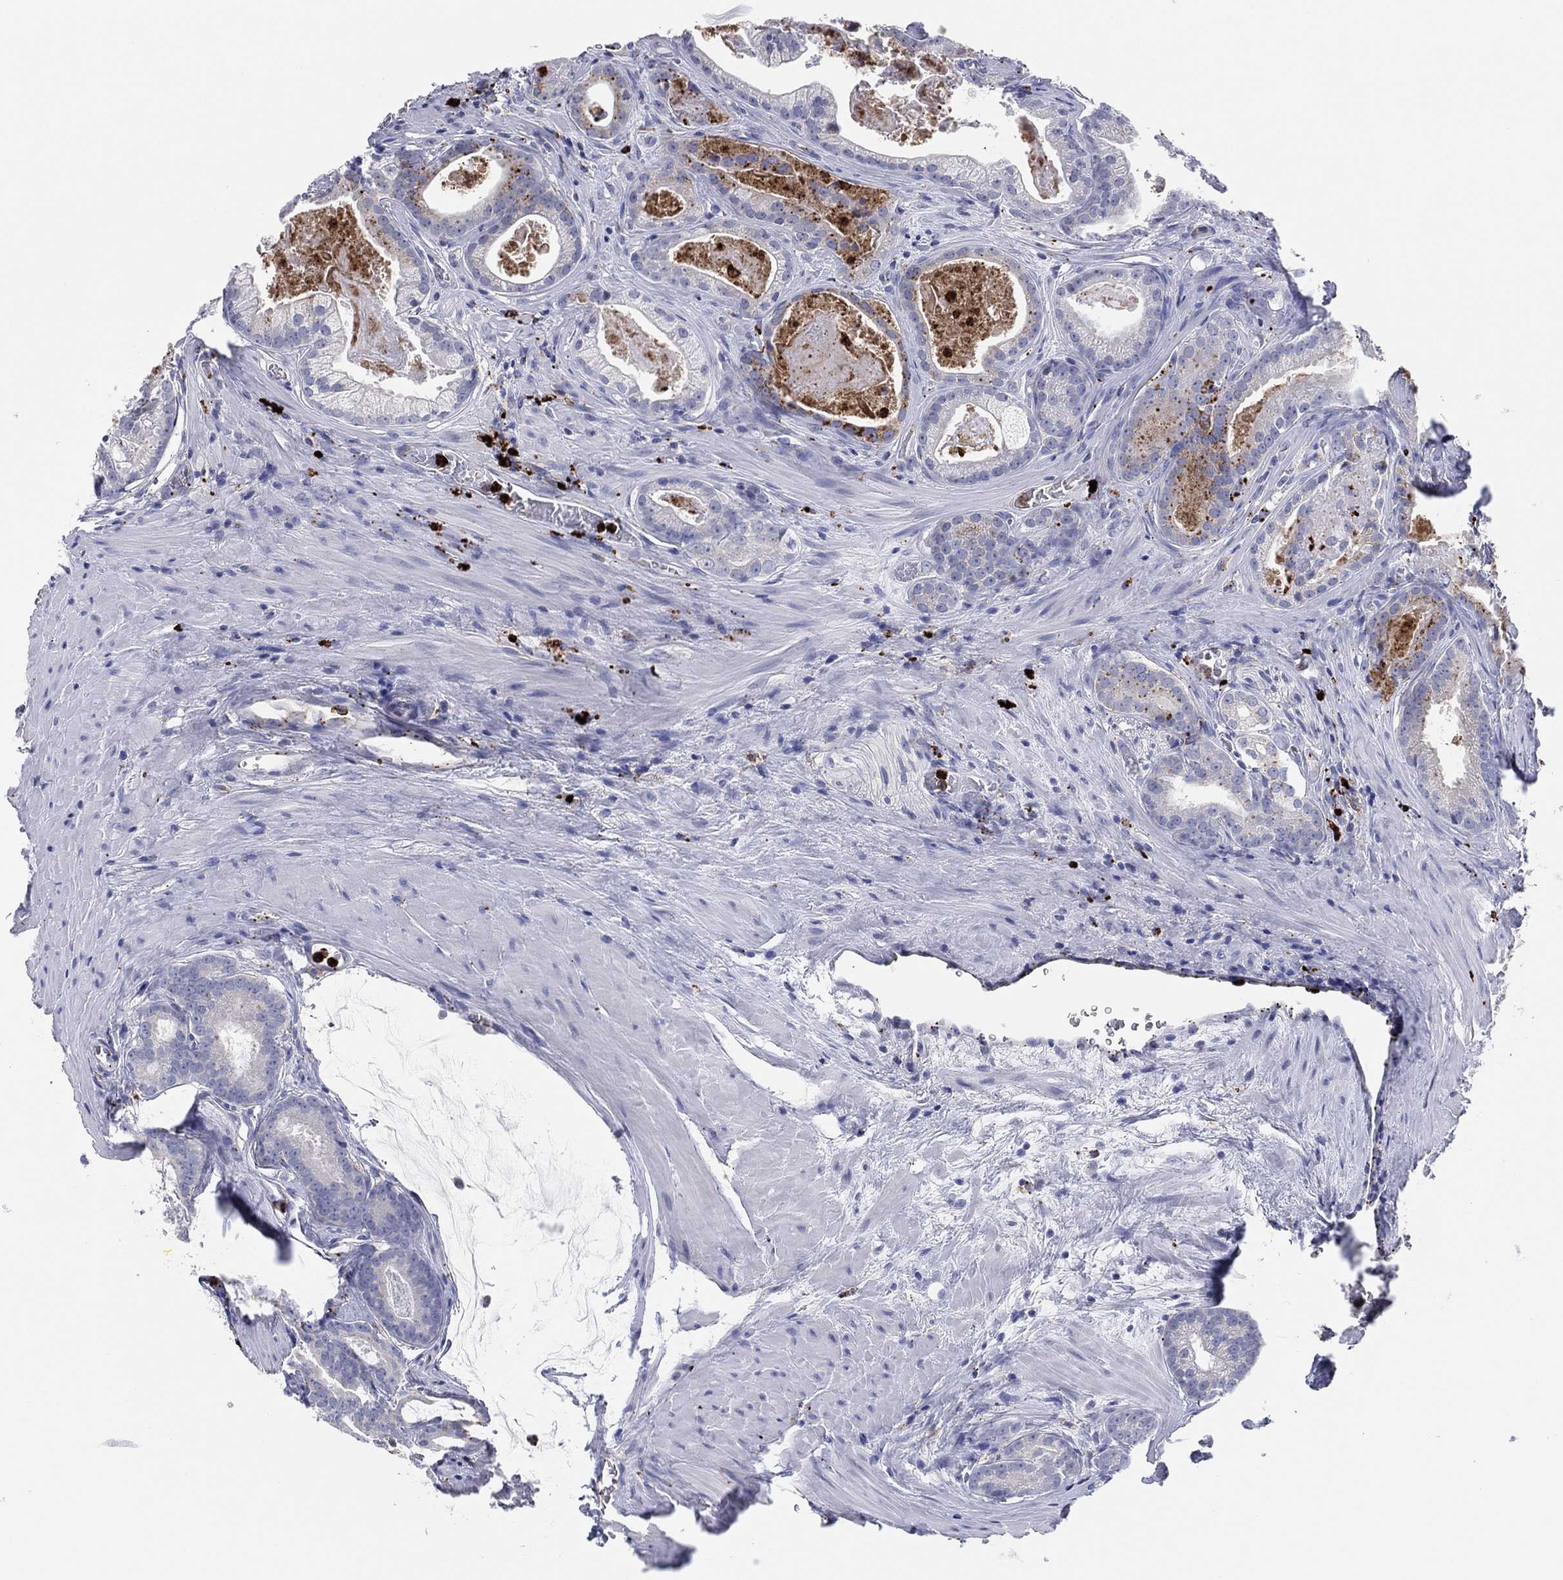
{"staining": {"intensity": "negative", "quantity": "none", "location": "none"}, "tissue": "prostate cancer", "cell_type": "Tumor cells", "image_type": "cancer", "snomed": [{"axis": "morphology", "description": "Adenocarcinoma, NOS"}, {"axis": "topography", "description": "Prostate"}], "caption": "Immunohistochemical staining of human prostate cancer (adenocarcinoma) demonstrates no significant positivity in tumor cells.", "gene": "PLAC8", "patient": {"sex": "male", "age": 61}}